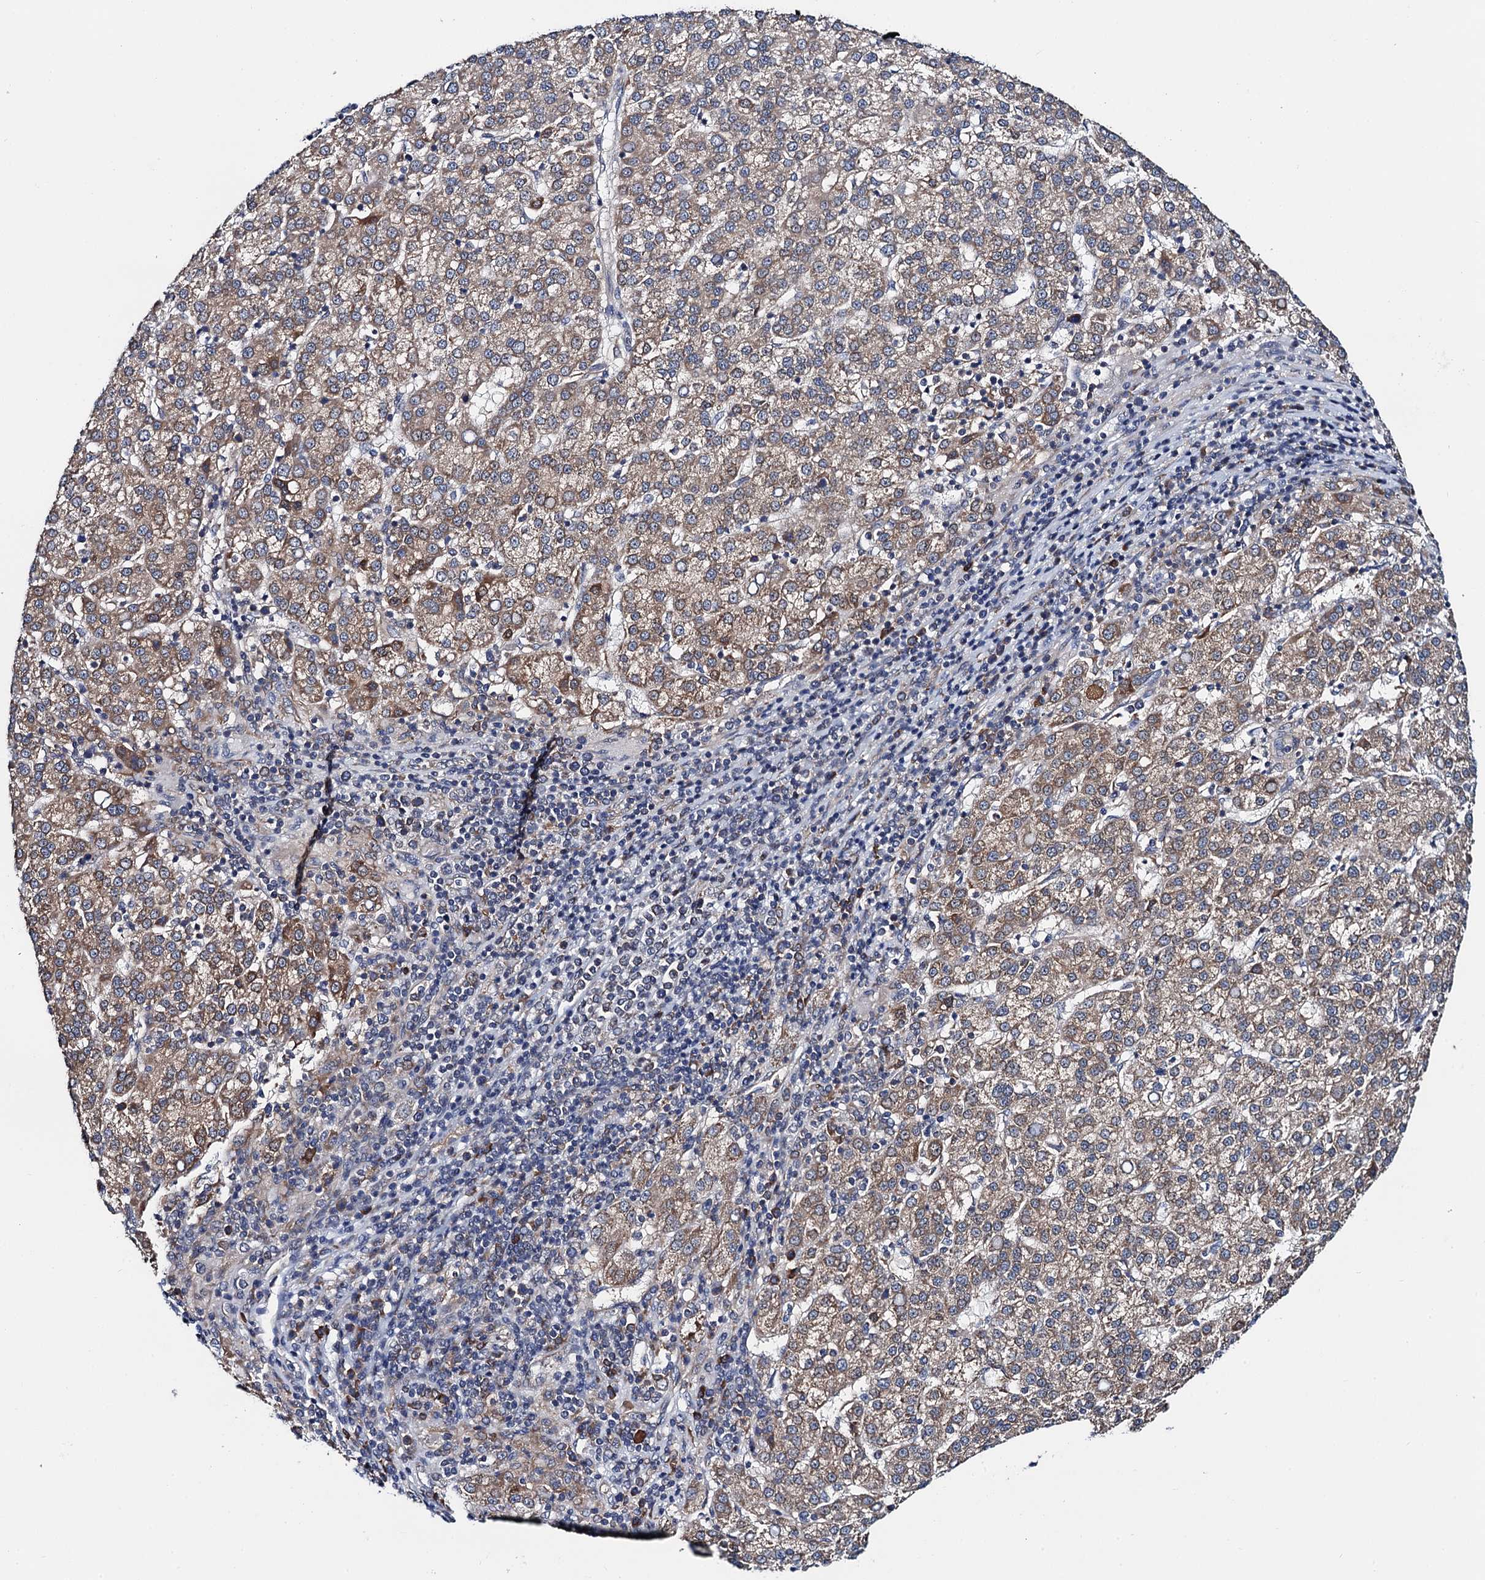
{"staining": {"intensity": "moderate", "quantity": ">75%", "location": "cytoplasmic/membranous"}, "tissue": "liver cancer", "cell_type": "Tumor cells", "image_type": "cancer", "snomed": [{"axis": "morphology", "description": "Carcinoma, Hepatocellular, NOS"}, {"axis": "topography", "description": "Liver"}], "caption": "Liver hepatocellular carcinoma stained with a protein marker demonstrates moderate staining in tumor cells.", "gene": "PGLS", "patient": {"sex": "female", "age": 58}}